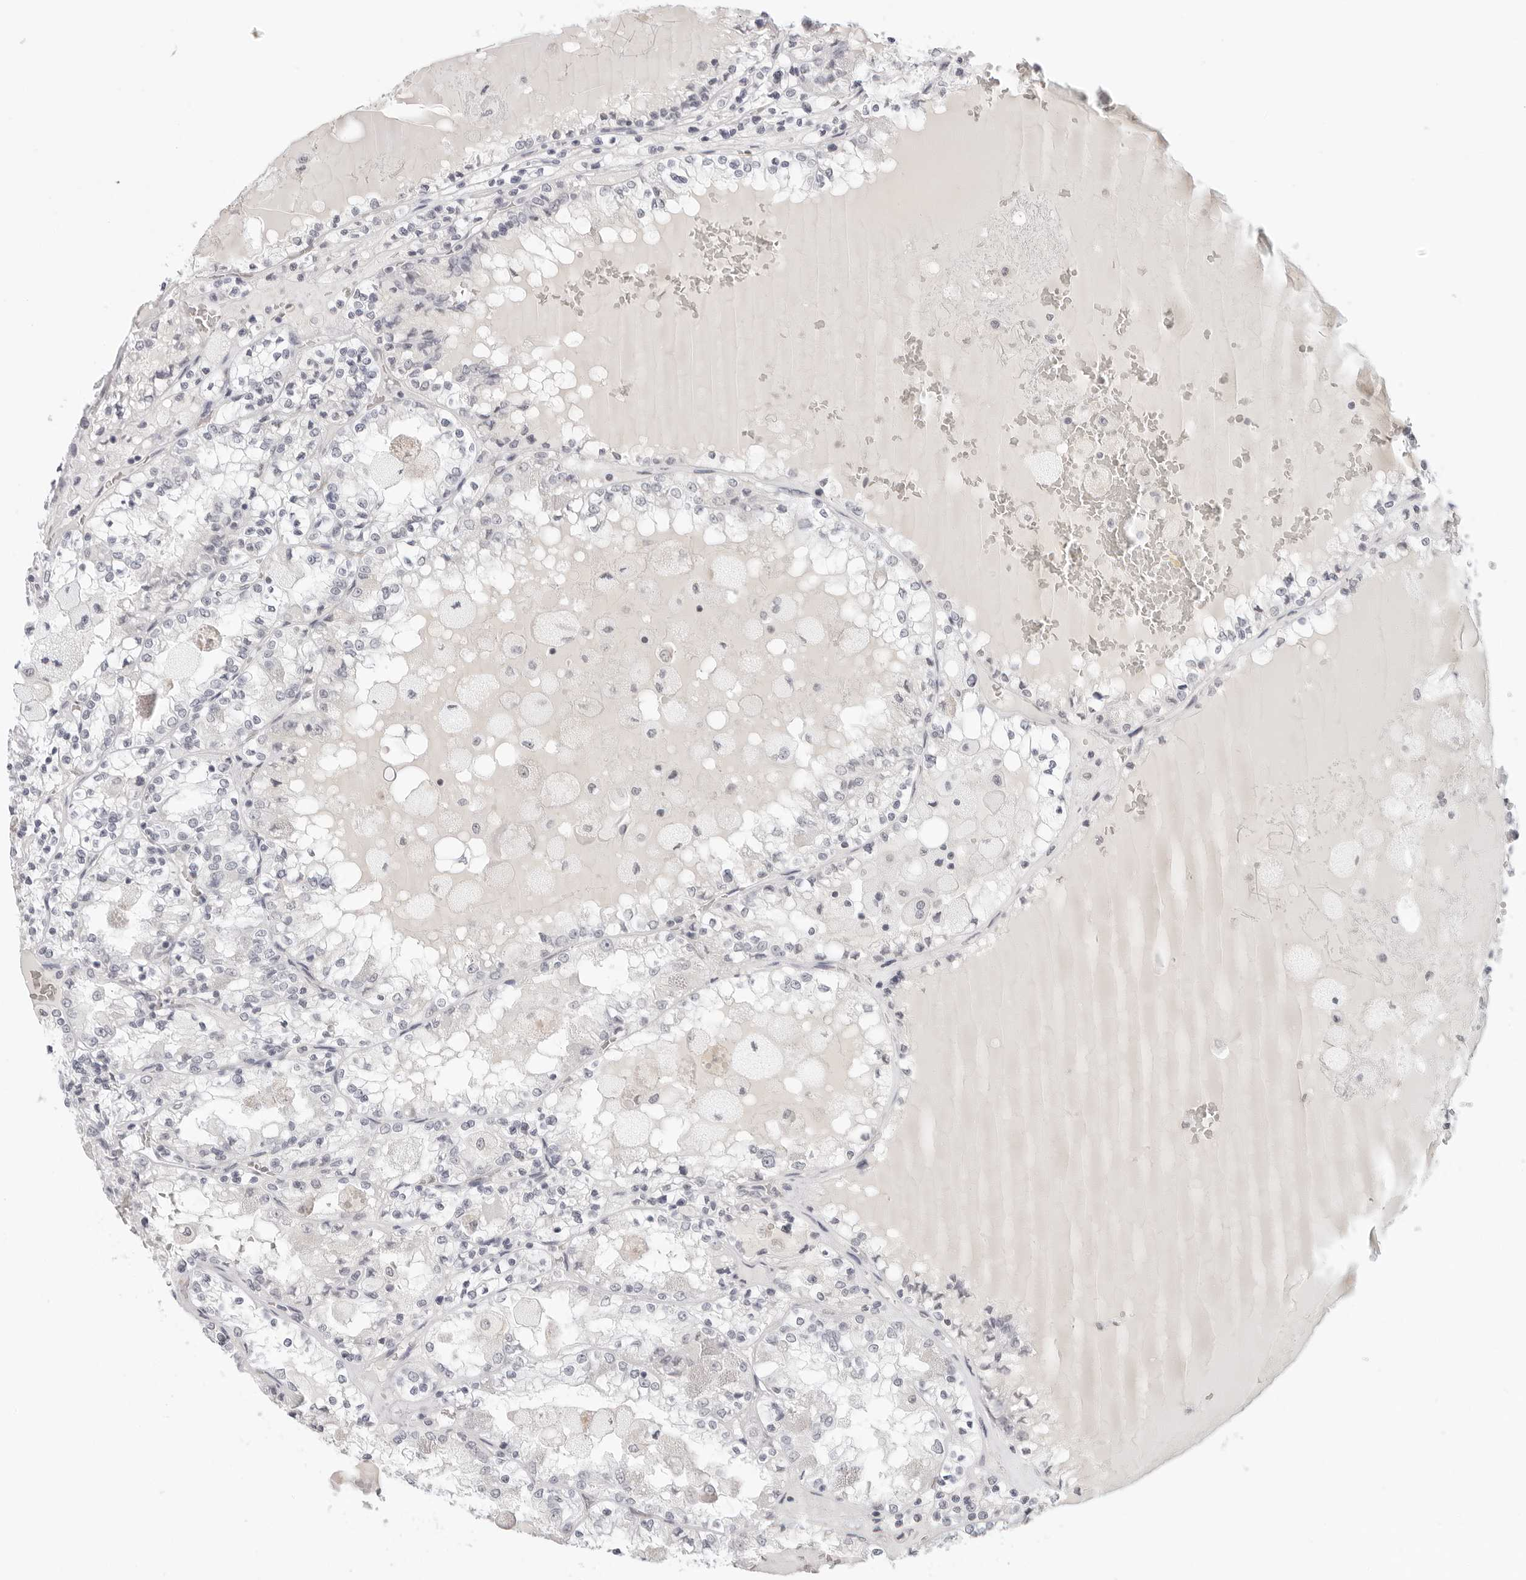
{"staining": {"intensity": "negative", "quantity": "none", "location": "none"}, "tissue": "renal cancer", "cell_type": "Tumor cells", "image_type": "cancer", "snomed": [{"axis": "morphology", "description": "Adenocarcinoma, NOS"}, {"axis": "topography", "description": "Kidney"}], "caption": "Tumor cells show no significant staining in renal cancer.", "gene": "EDN2", "patient": {"sex": "female", "age": 56}}